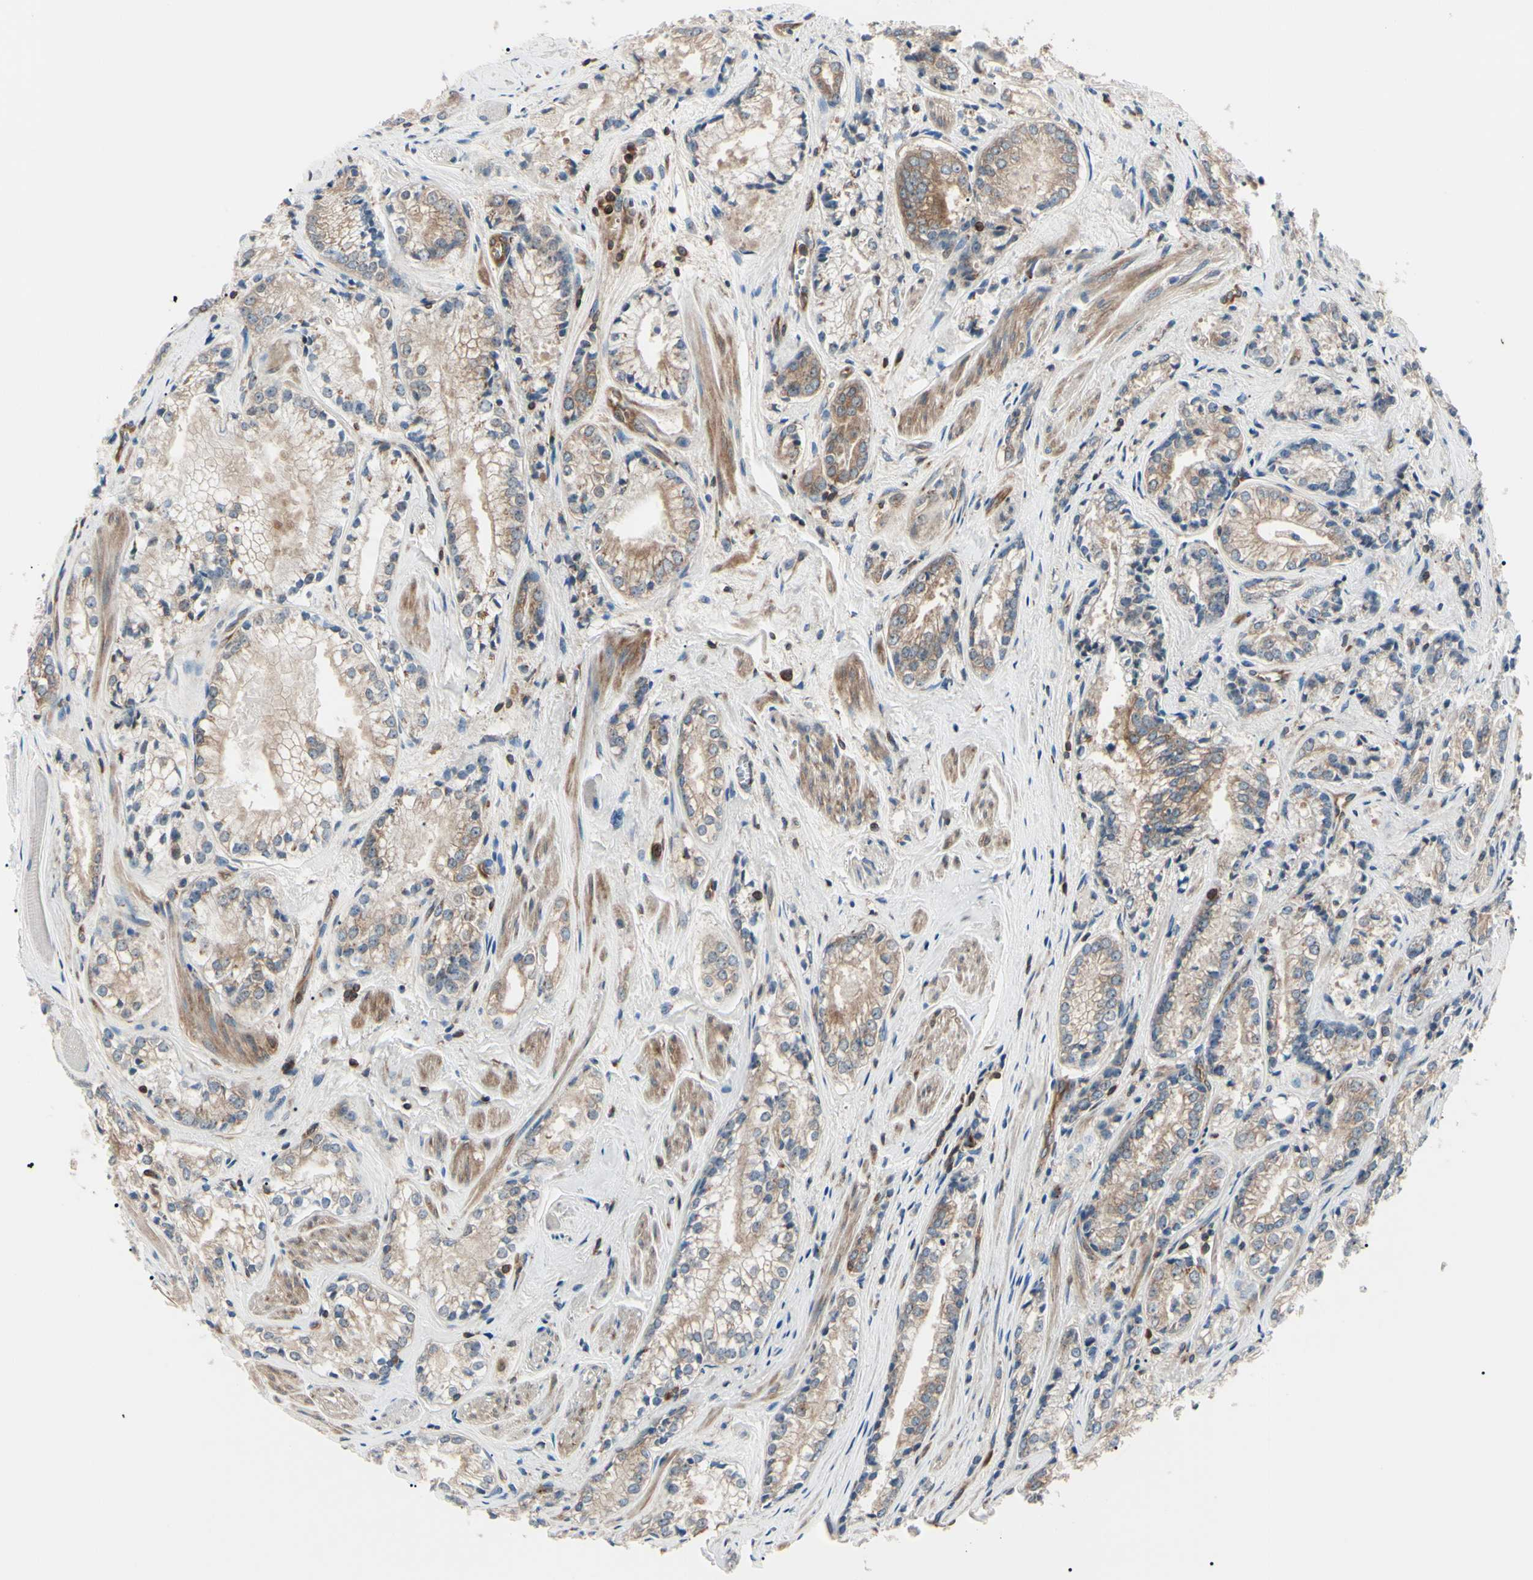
{"staining": {"intensity": "moderate", "quantity": "25%-75%", "location": "cytoplasmic/membranous"}, "tissue": "prostate cancer", "cell_type": "Tumor cells", "image_type": "cancer", "snomed": [{"axis": "morphology", "description": "Adenocarcinoma, Low grade"}, {"axis": "topography", "description": "Prostate"}], "caption": "Immunohistochemical staining of prostate cancer exhibits medium levels of moderate cytoplasmic/membranous positivity in approximately 25%-75% of tumor cells. The protein is shown in brown color, while the nuclei are stained blue.", "gene": "MAPRE1", "patient": {"sex": "male", "age": 60}}